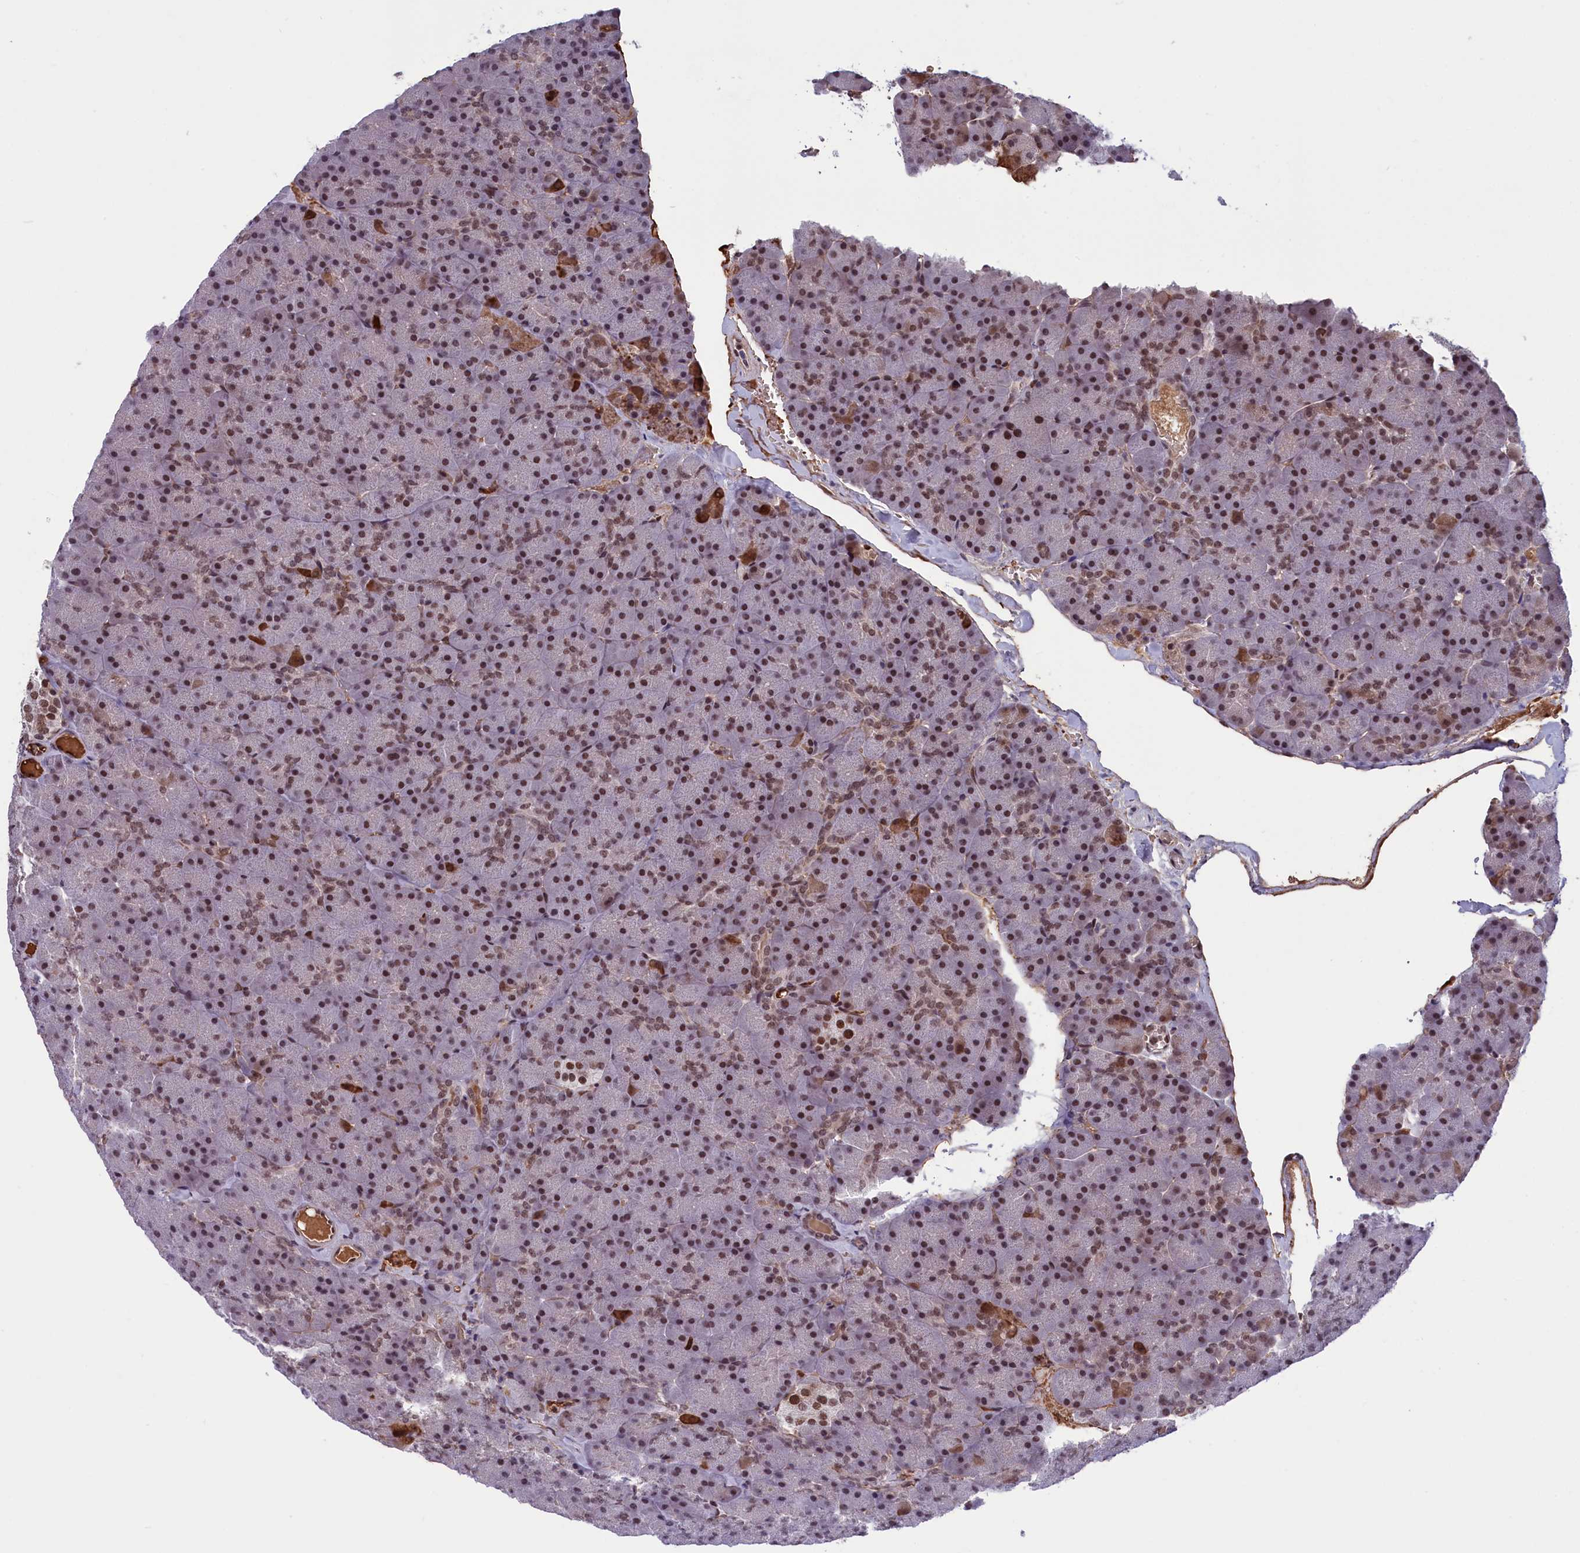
{"staining": {"intensity": "moderate", "quantity": ">75%", "location": "nuclear"}, "tissue": "pancreas", "cell_type": "Exocrine glandular cells", "image_type": "normal", "snomed": [{"axis": "morphology", "description": "Normal tissue, NOS"}, {"axis": "topography", "description": "Pancreas"}], "caption": "Pancreas was stained to show a protein in brown. There is medium levels of moderate nuclear expression in about >75% of exocrine glandular cells. Ihc stains the protein in brown and the nuclei are stained blue.", "gene": "MPHOSPH8", "patient": {"sex": "male", "age": 36}}